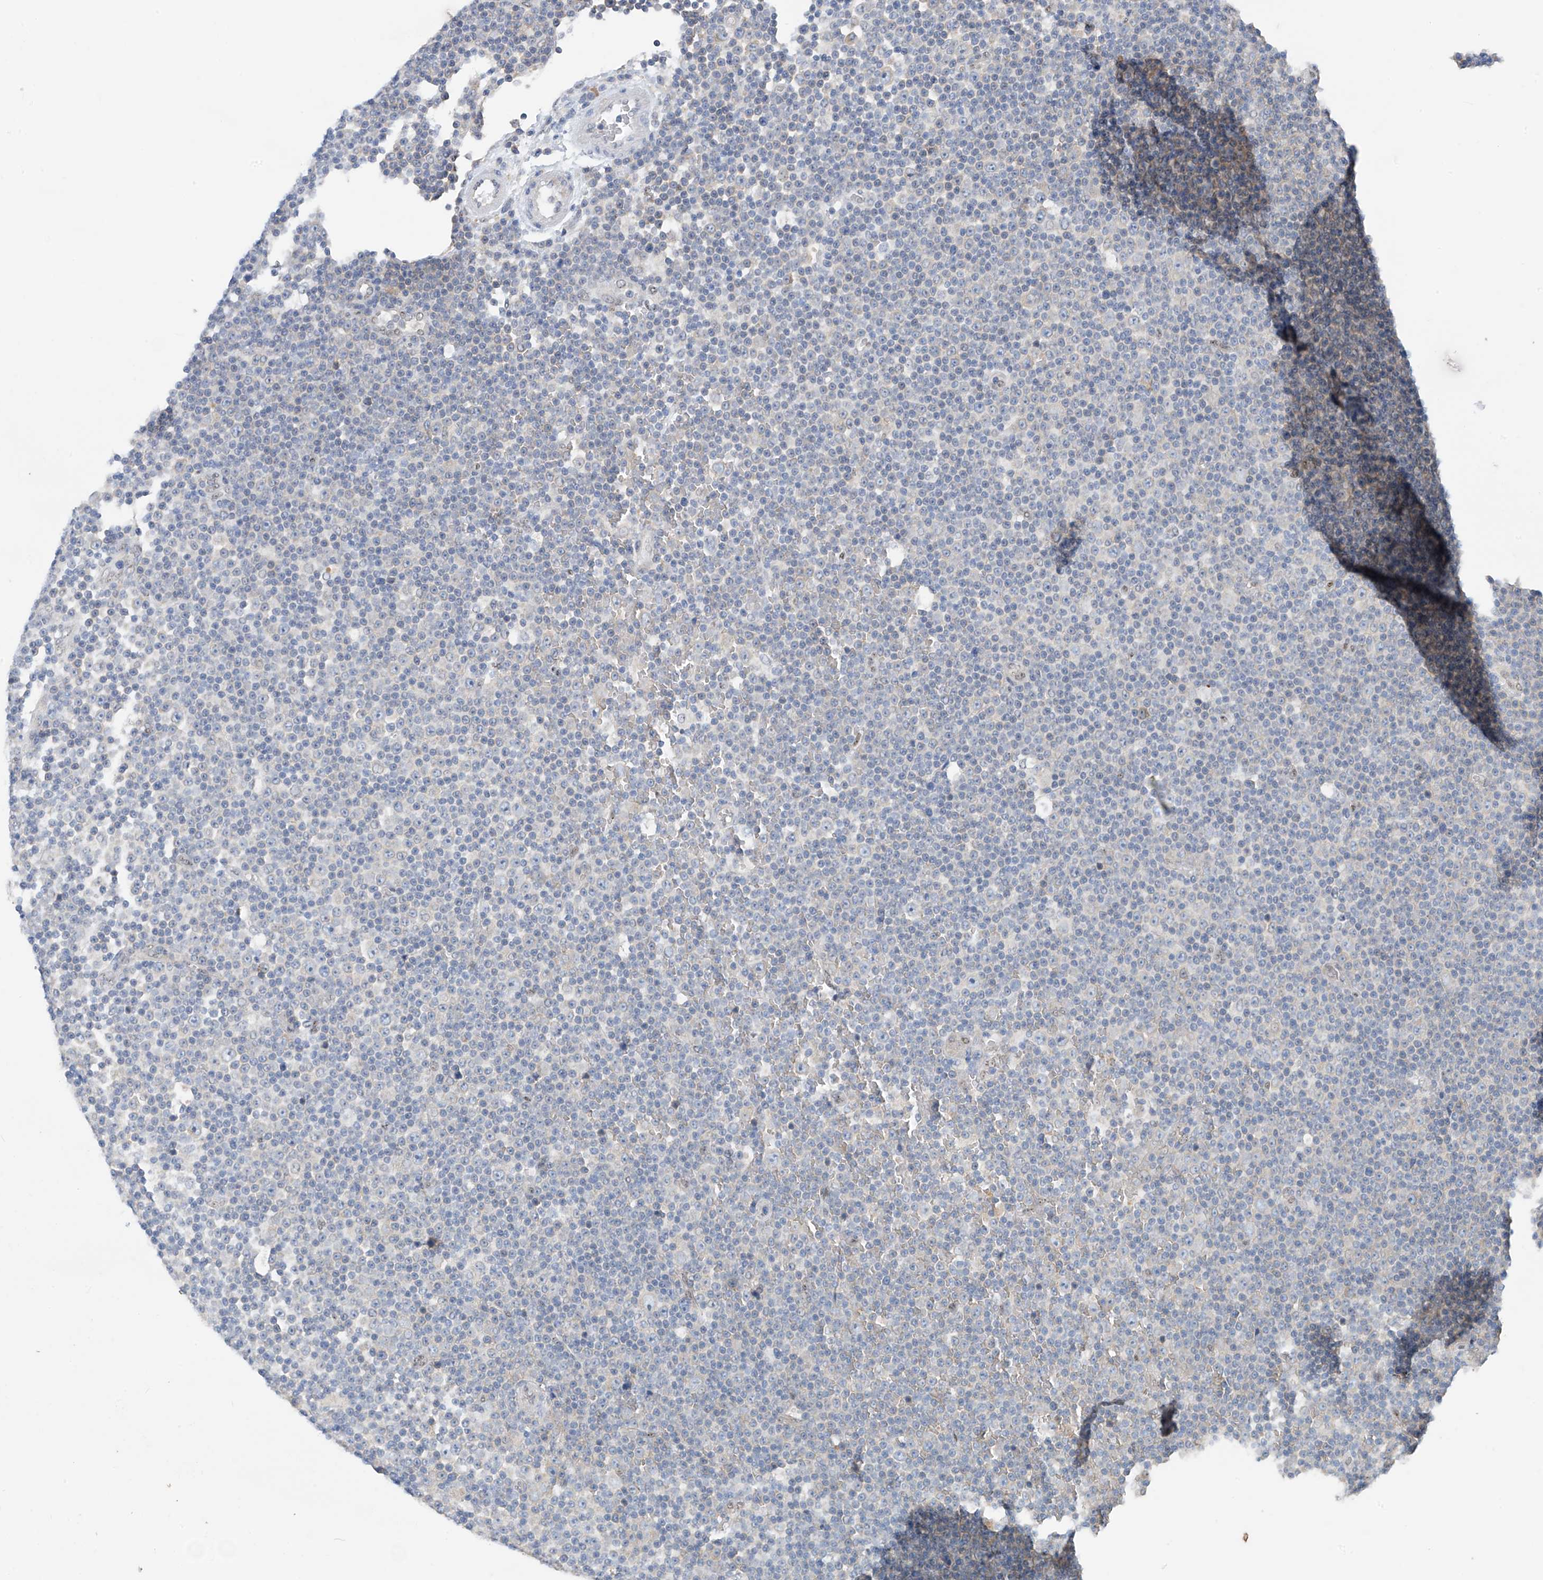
{"staining": {"intensity": "negative", "quantity": "none", "location": "none"}, "tissue": "lymphoma", "cell_type": "Tumor cells", "image_type": "cancer", "snomed": [{"axis": "morphology", "description": "Malignant lymphoma, non-Hodgkin's type, Low grade"}, {"axis": "topography", "description": "Lymph node"}], "caption": "Immunohistochemistry (IHC) of human malignant lymphoma, non-Hodgkin's type (low-grade) exhibits no expression in tumor cells. (Stains: DAB immunohistochemistry (IHC) with hematoxylin counter stain, Microscopy: brightfield microscopy at high magnification).", "gene": "RPL4", "patient": {"sex": "female", "age": 67}}